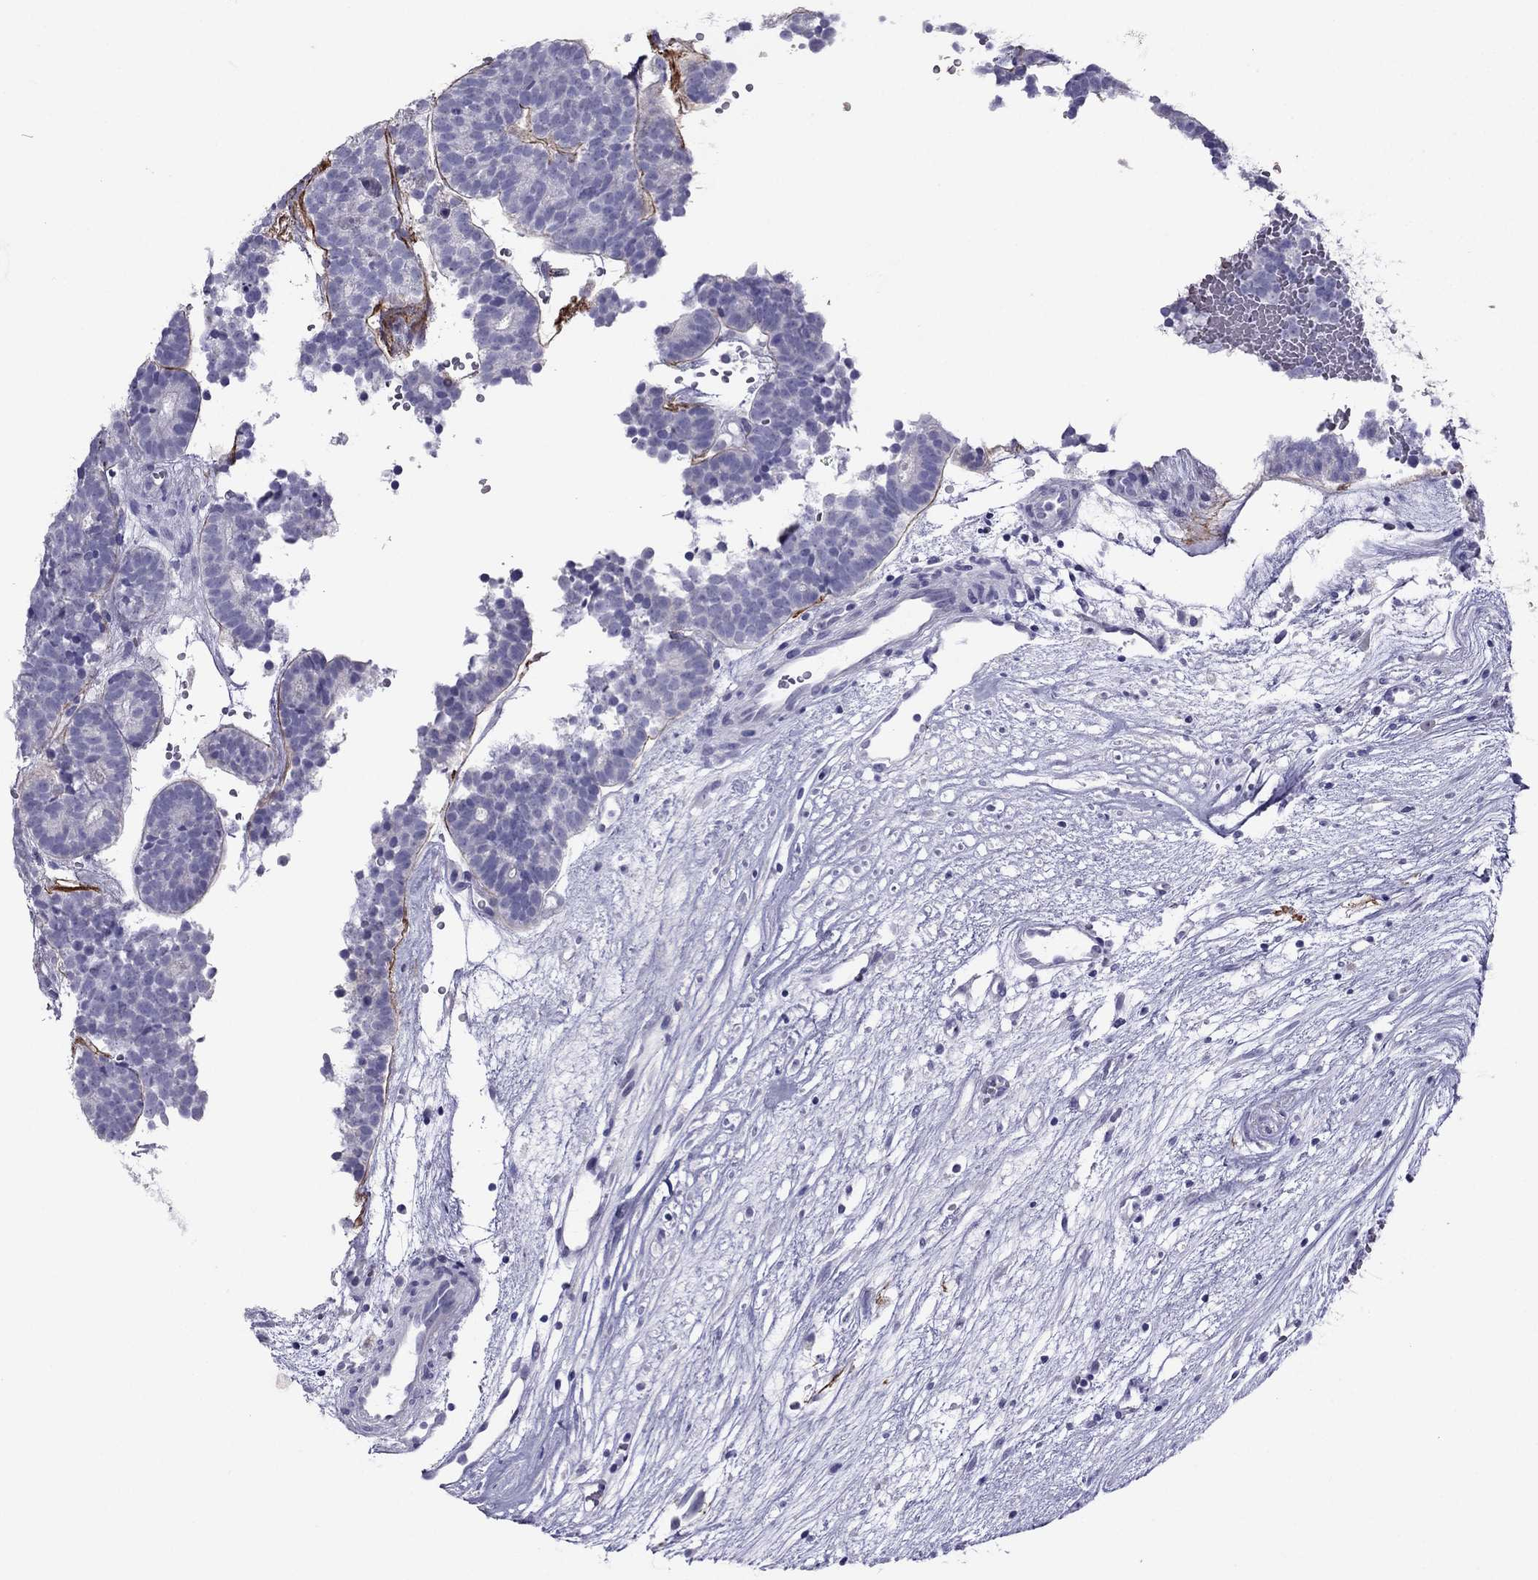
{"staining": {"intensity": "negative", "quantity": "none", "location": "none"}, "tissue": "head and neck cancer", "cell_type": "Tumor cells", "image_type": "cancer", "snomed": [{"axis": "morphology", "description": "Adenocarcinoma, NOS"}, {"axis": "topography", "description": "Head-Neck"}], "caption": "Adenocarcinoma (head and neck) was stained to show a protein in brown. There is no significant expression in tumor cells. Brightfield microscopy of immunohistochemistry (IHC) stained with DAB (brown) and hematoxylin (blue), captured at high magnification.", "gene": "MAEL", "patient": {"sex": "female", "age": 81}}